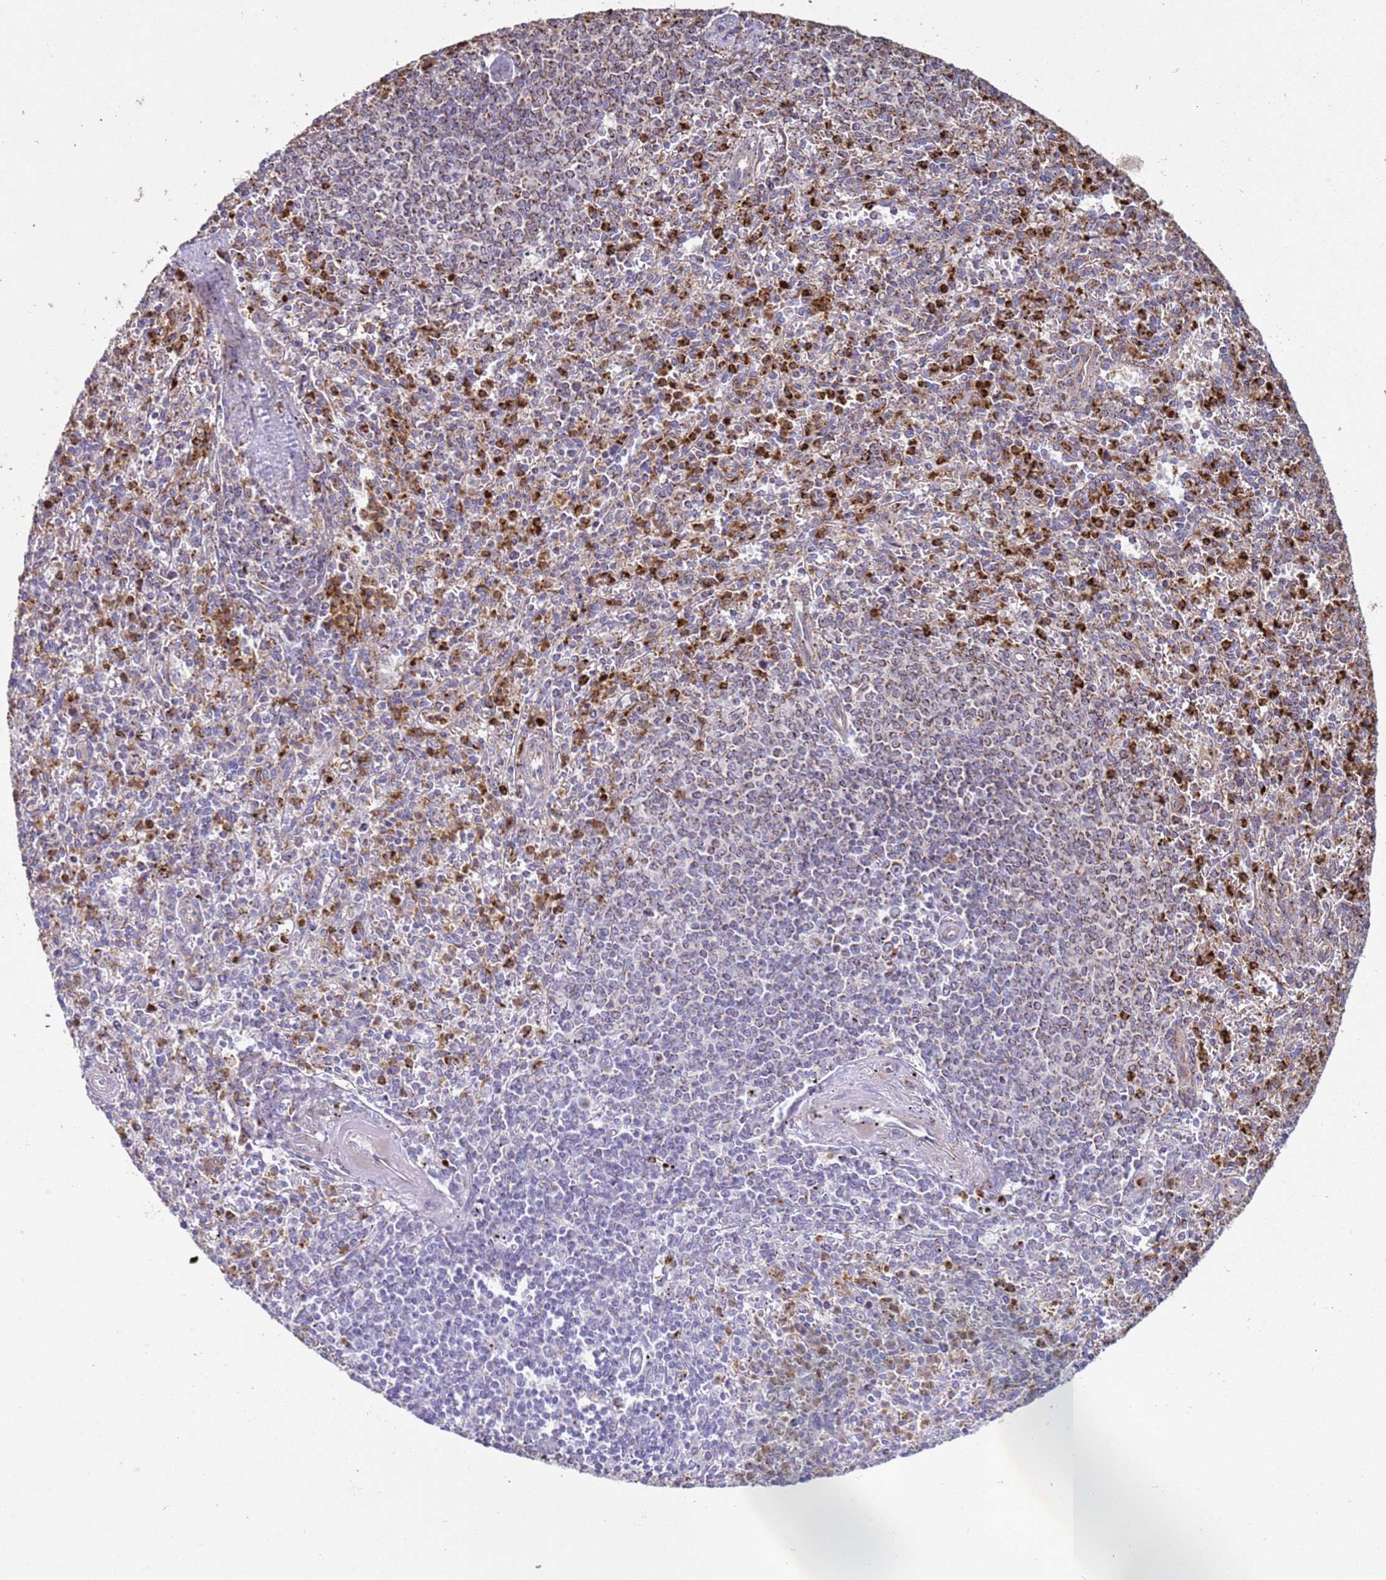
{"staining": {"intensity": "strong", "quantity": "<25%", "location": "cytoplasmic/membranous"}, "tissue": "spleen", "cell_type": "Cells in red pulp", "image_type": "normal", "snomed": [{"axis": "morphology", "description": "Normal tissue, NOS"}, {"axis": "topography", "description": "Spleen"}], "caption": "High-power microscopy captured an immunohistochemistry (IHC) photomicrograph of benign spleen, revealing strong cytoplasmic/membranous staining in approximately <25% of cells in red pulp.", "gene": "FBXO33", "patient": {"sex": "male", "age": 72}}